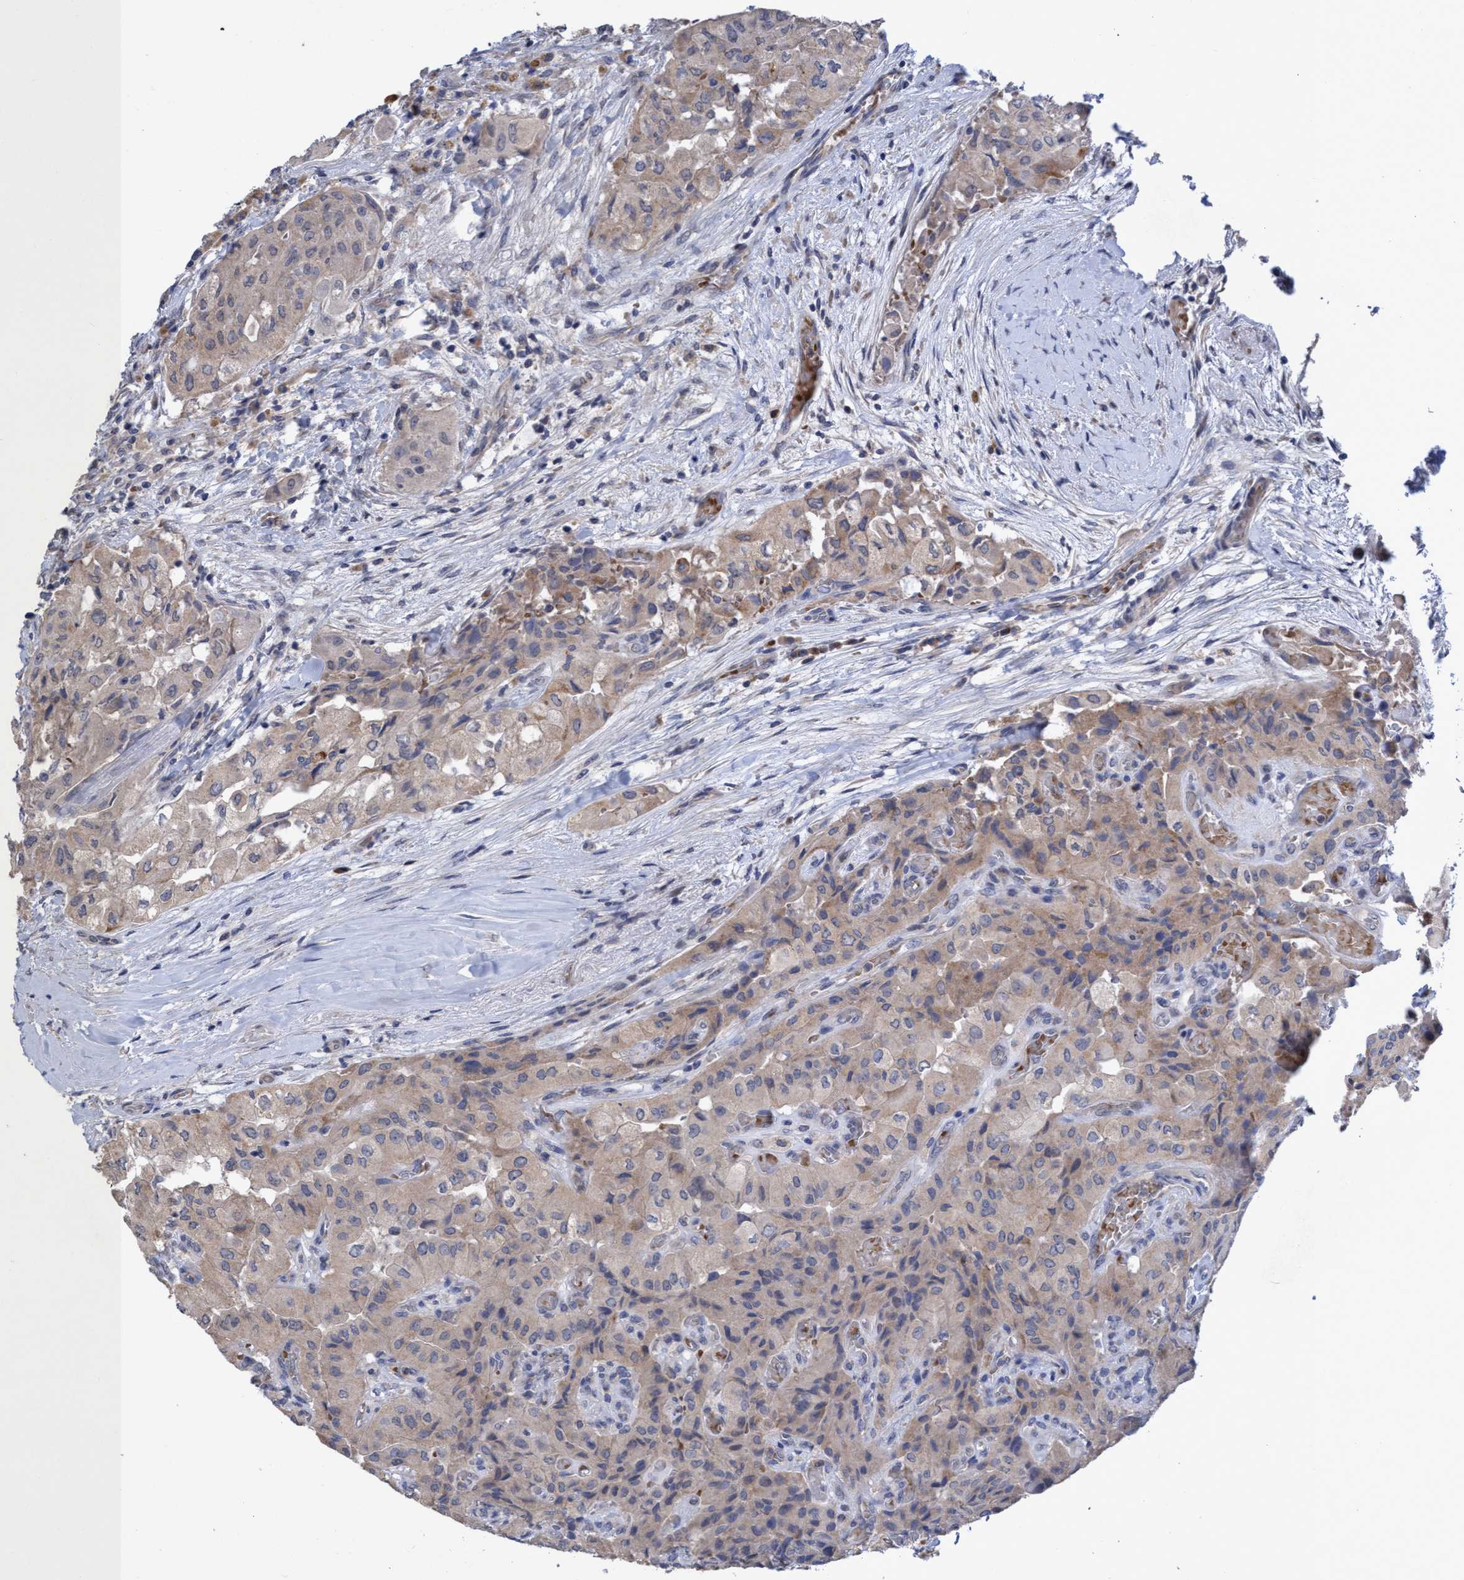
{"staining": {"intensity": "weak", "quantity": ">75%", "location": "cytoplasmic/membranous"}, "tissue": "thyroid cancer", "cell_type": "Tumor cells", "image_type": "cancer", "snomed": [{"axis": "morphology", "description": "Papillary adenocarcinoma, NOS"}, {"axis": "topography", "description": "Thyroid gland"}], "caption": "Thyroid cancer stained for a protein (brown) reveals weak cytoplasmic/membranous positive positivity in about >75% of tumor cells.", "gene": "SEMA4D", "patient": {"sex": "female", "age": 59}}